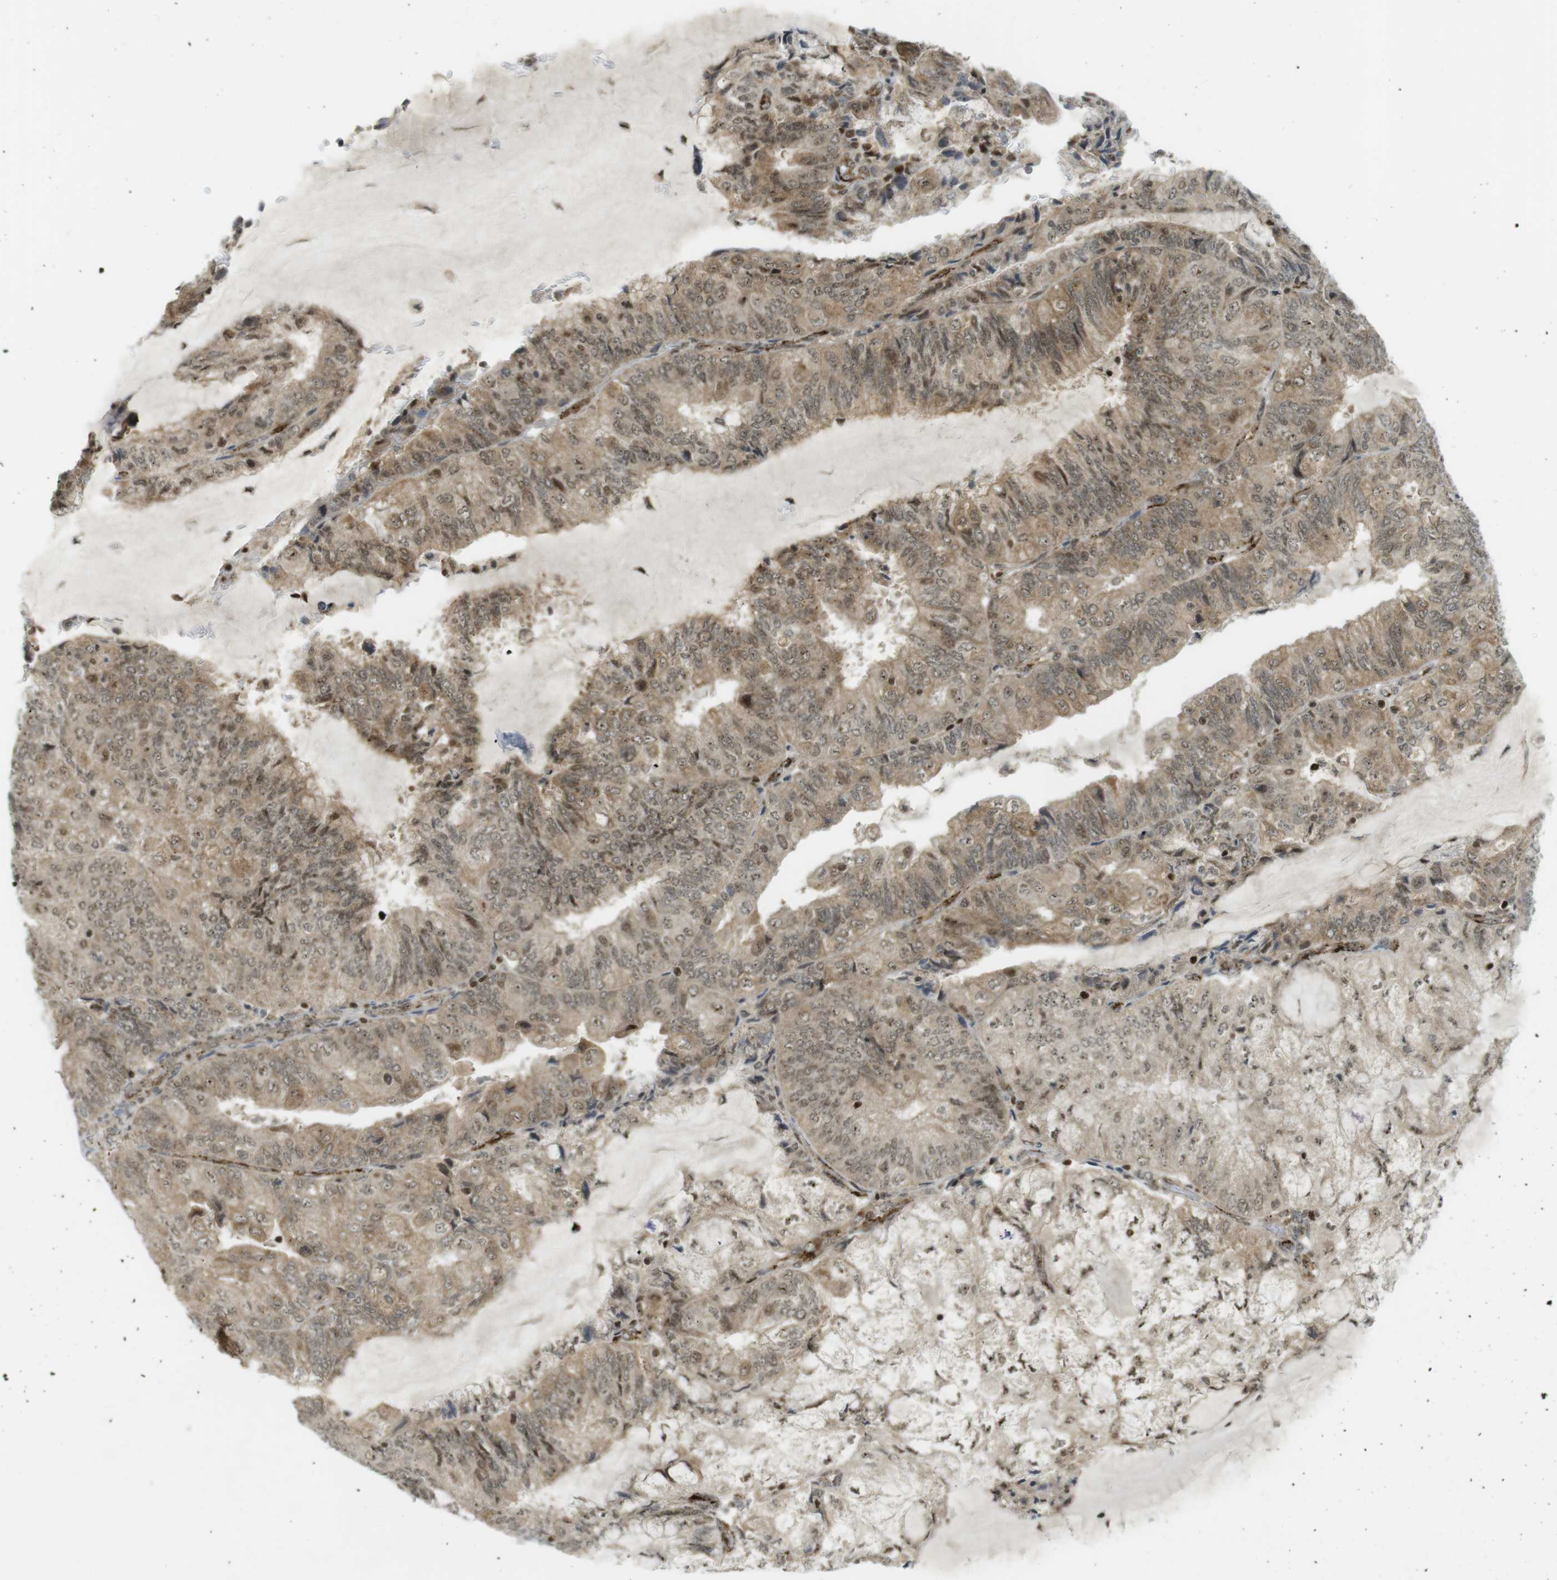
{"staining": {"intensity": "moderate", "quantity": ">75%", "location": "cytoplasmic/membranous,nuclear"}, "tissue": "endometrial cancer", "cell_type": "Tumor cells", "image_type": "cancer", "snomed": [{"axis": "morphology", "description": "Adenocarcinoma, NOS"}, {"axis": "topography", "description": "Endometrium"}], "caption": "This photomicrograph reveals adenocarcinoma (endometrial) stained with IHC to label a protein in brown. The cytoplasmic/membranous and nuclear of tumor cells show moderate positivity for the protein. Nuclei are counter-stained blue.", "gene": "PPP1R13B", "patient": {"sex": "female", "age": 81}}